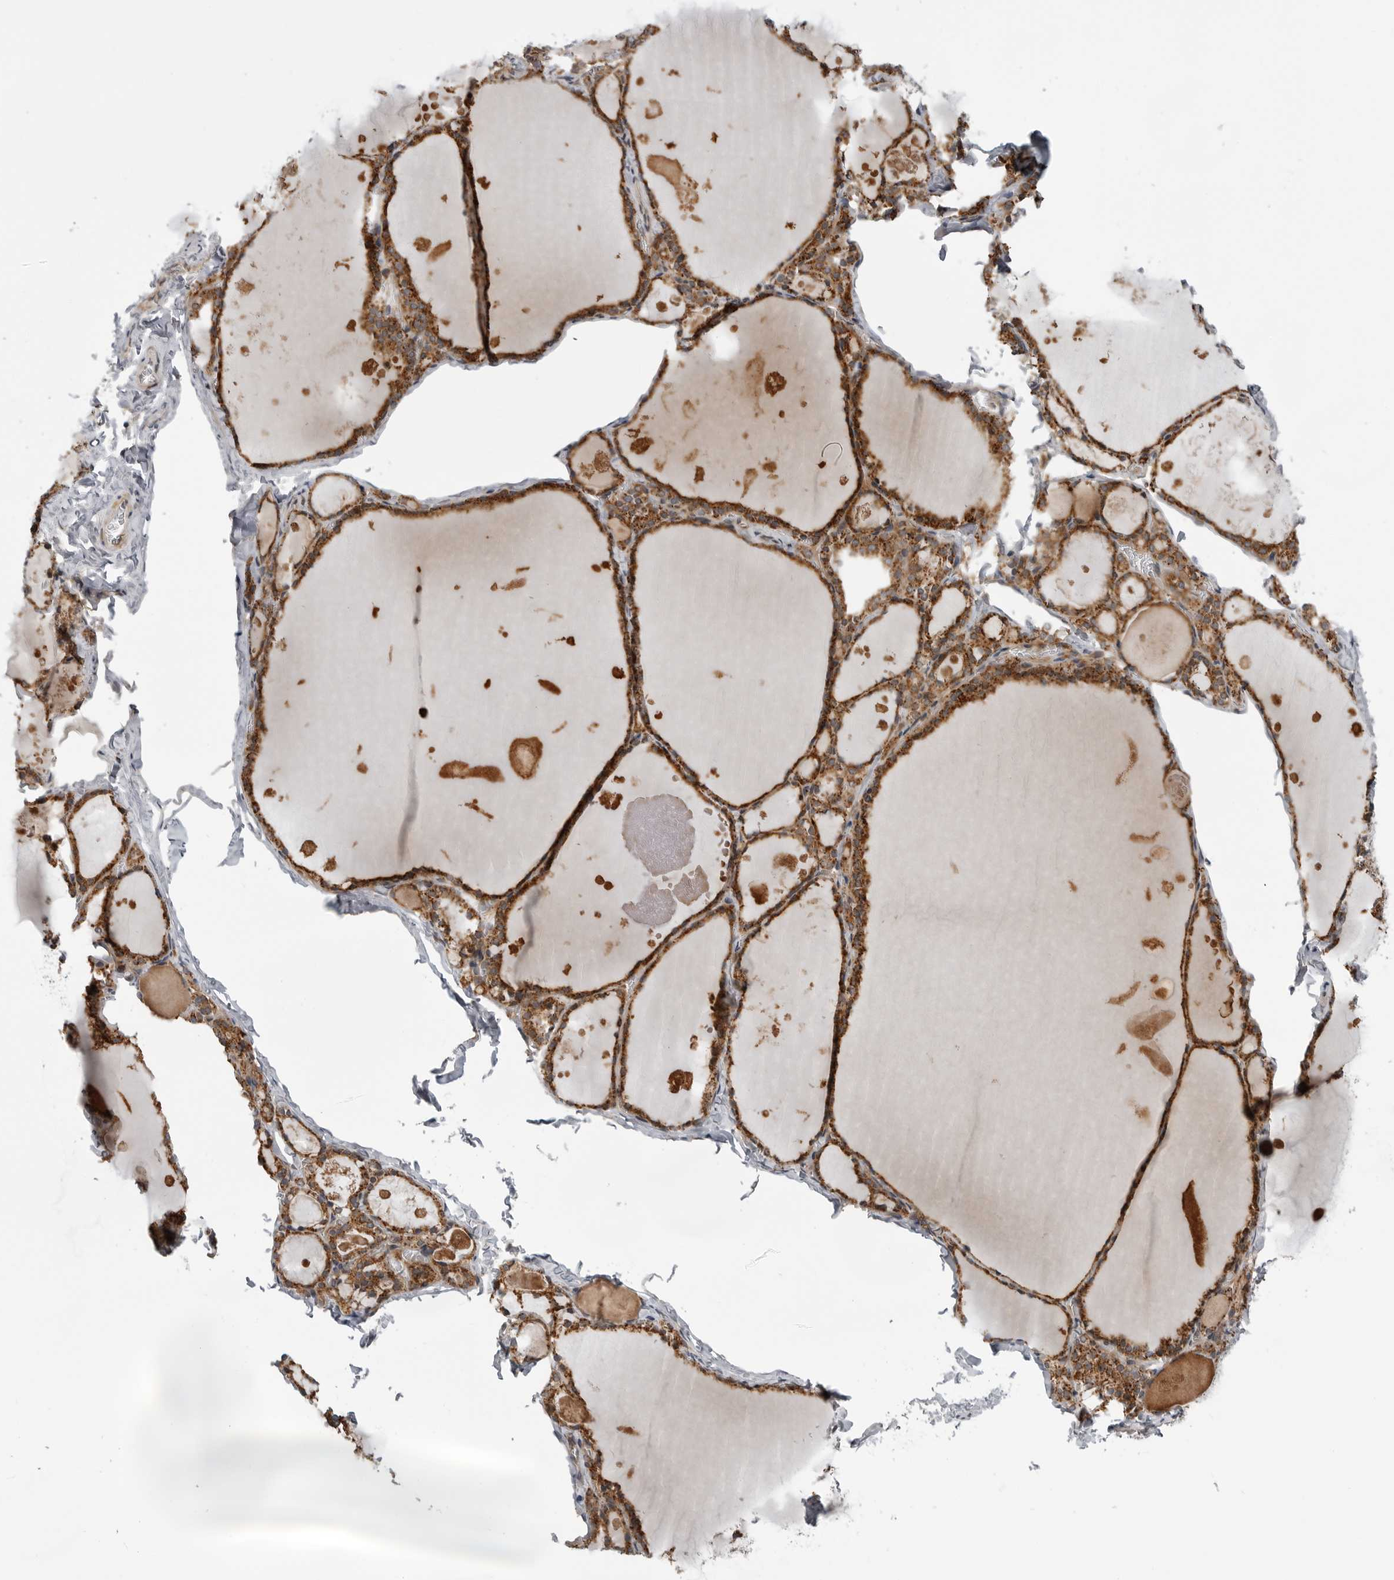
{"staining": {"intensity": "strong", "quantity": ">75%", "location": "cytoplasmic/membranous"}, "tissue": "thyroid gland", "cell_type": "Glandular cells", "image_type": "normal", "snomed": [{"axis": "morphology", "description": "Normal tissue, NOS"}, {"axis": "topography", "description": "Thyroid gland"}], "caption": "The photomicrograph shows a brown stain indicating the presence of a protein in the cytoplasmic/membranous of glandular cells in thyroid gland. The staining was performed using DAB, with brown indicating positive protein expression. Nuclei are stained blue with hematoxylin.", "gene": "LRRC45", "patient": {"sex": "male", "age": 56}}